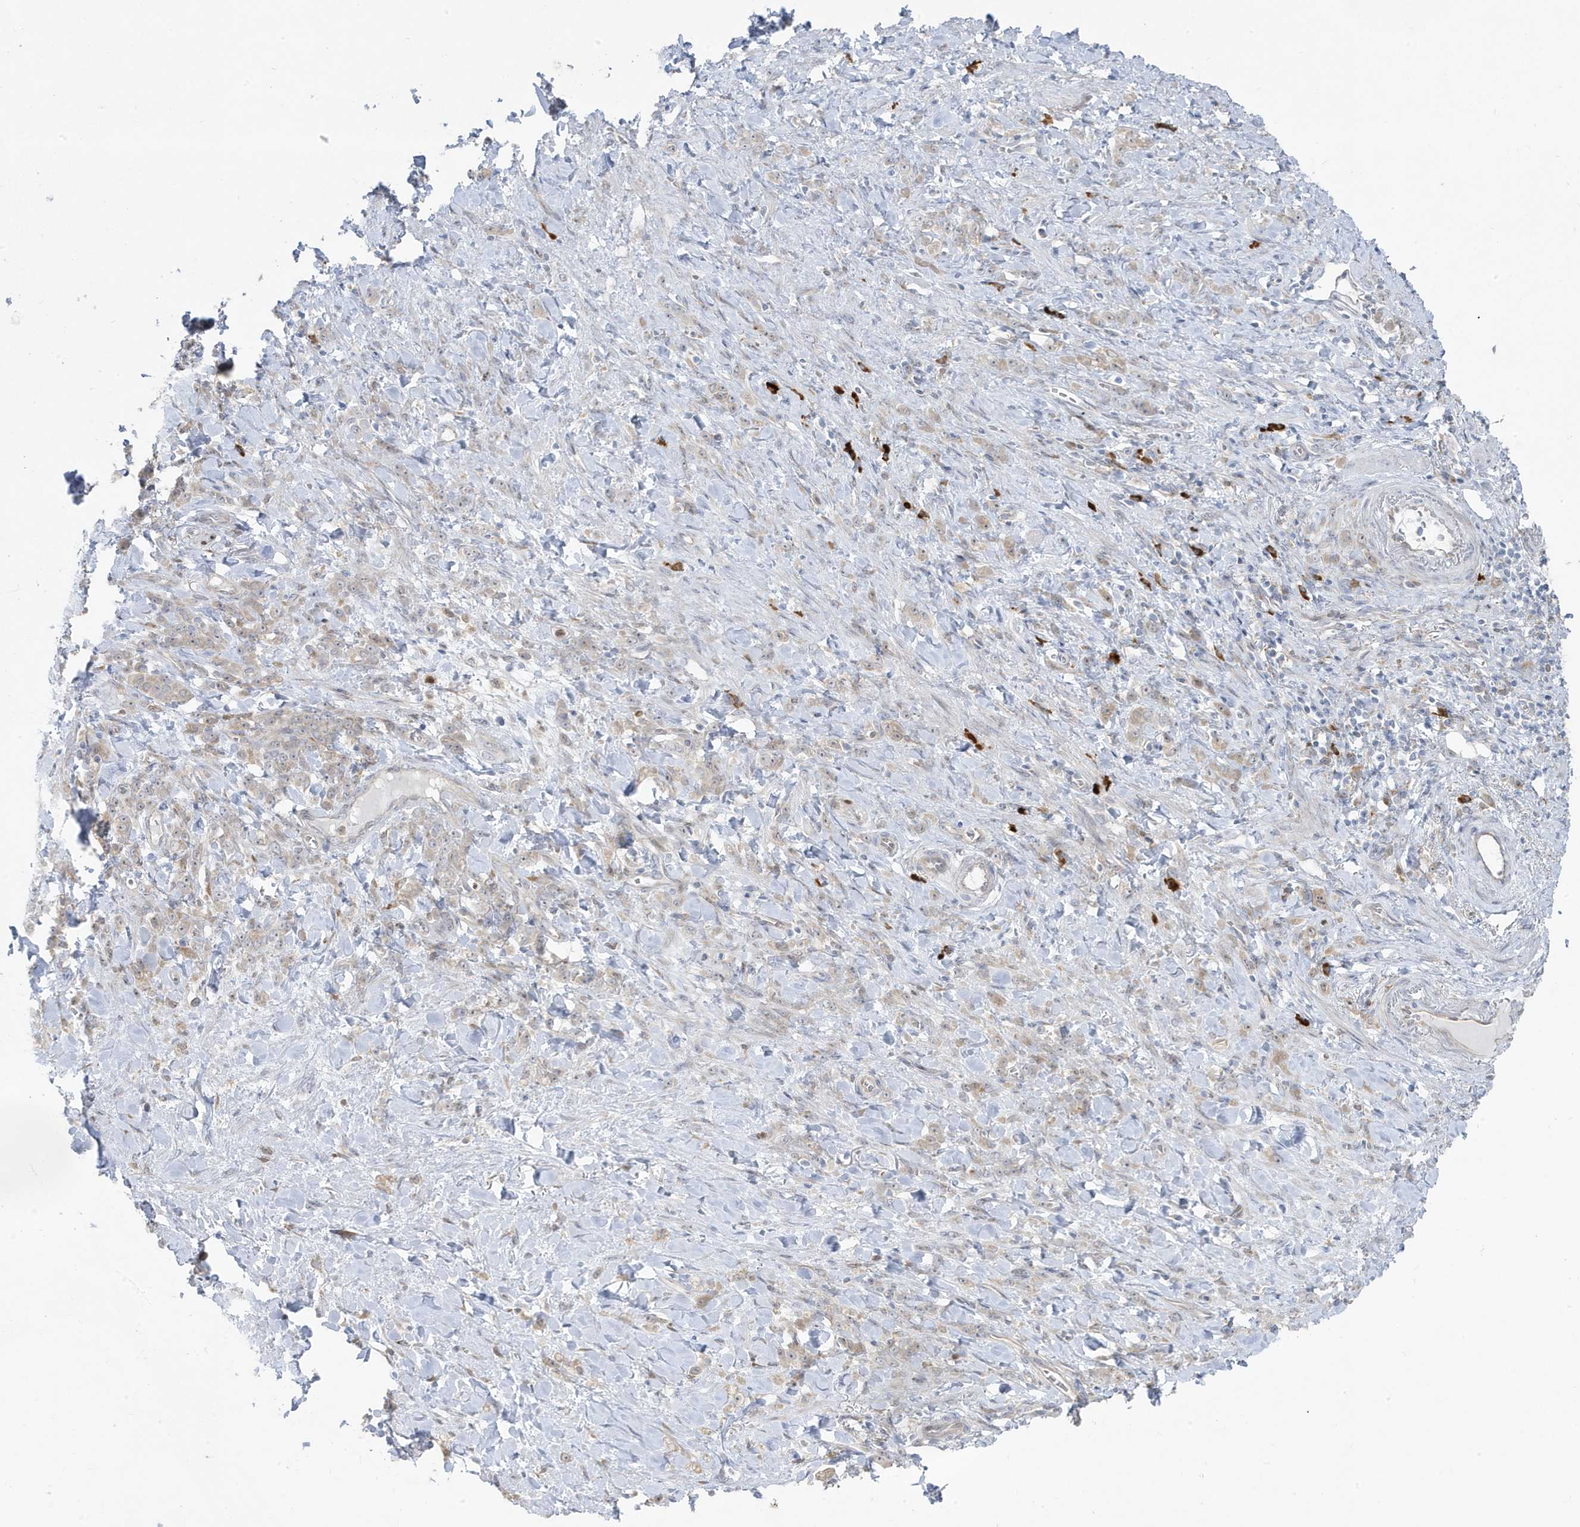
{"staining": {"intensity": "negative", "quantity": "none", "location": "none"}, "tissue": "stomach cancer", "cell_type": "Tumor cells", "image_type": "cancer", "snomed": [{"axis": "morphology", "description": "Normal tissue, NOS"}, {"axis": "morphology", "description": "Adenocarcinoma, NOS"}, {"axis": "topography", "description": "Stomach"}], "caption": "Tumor cells show no significant staining in stomach cancer (adenocarcinoma).", "gene": "ZNF654", "patient": {"sex": "male", "age": 82}}